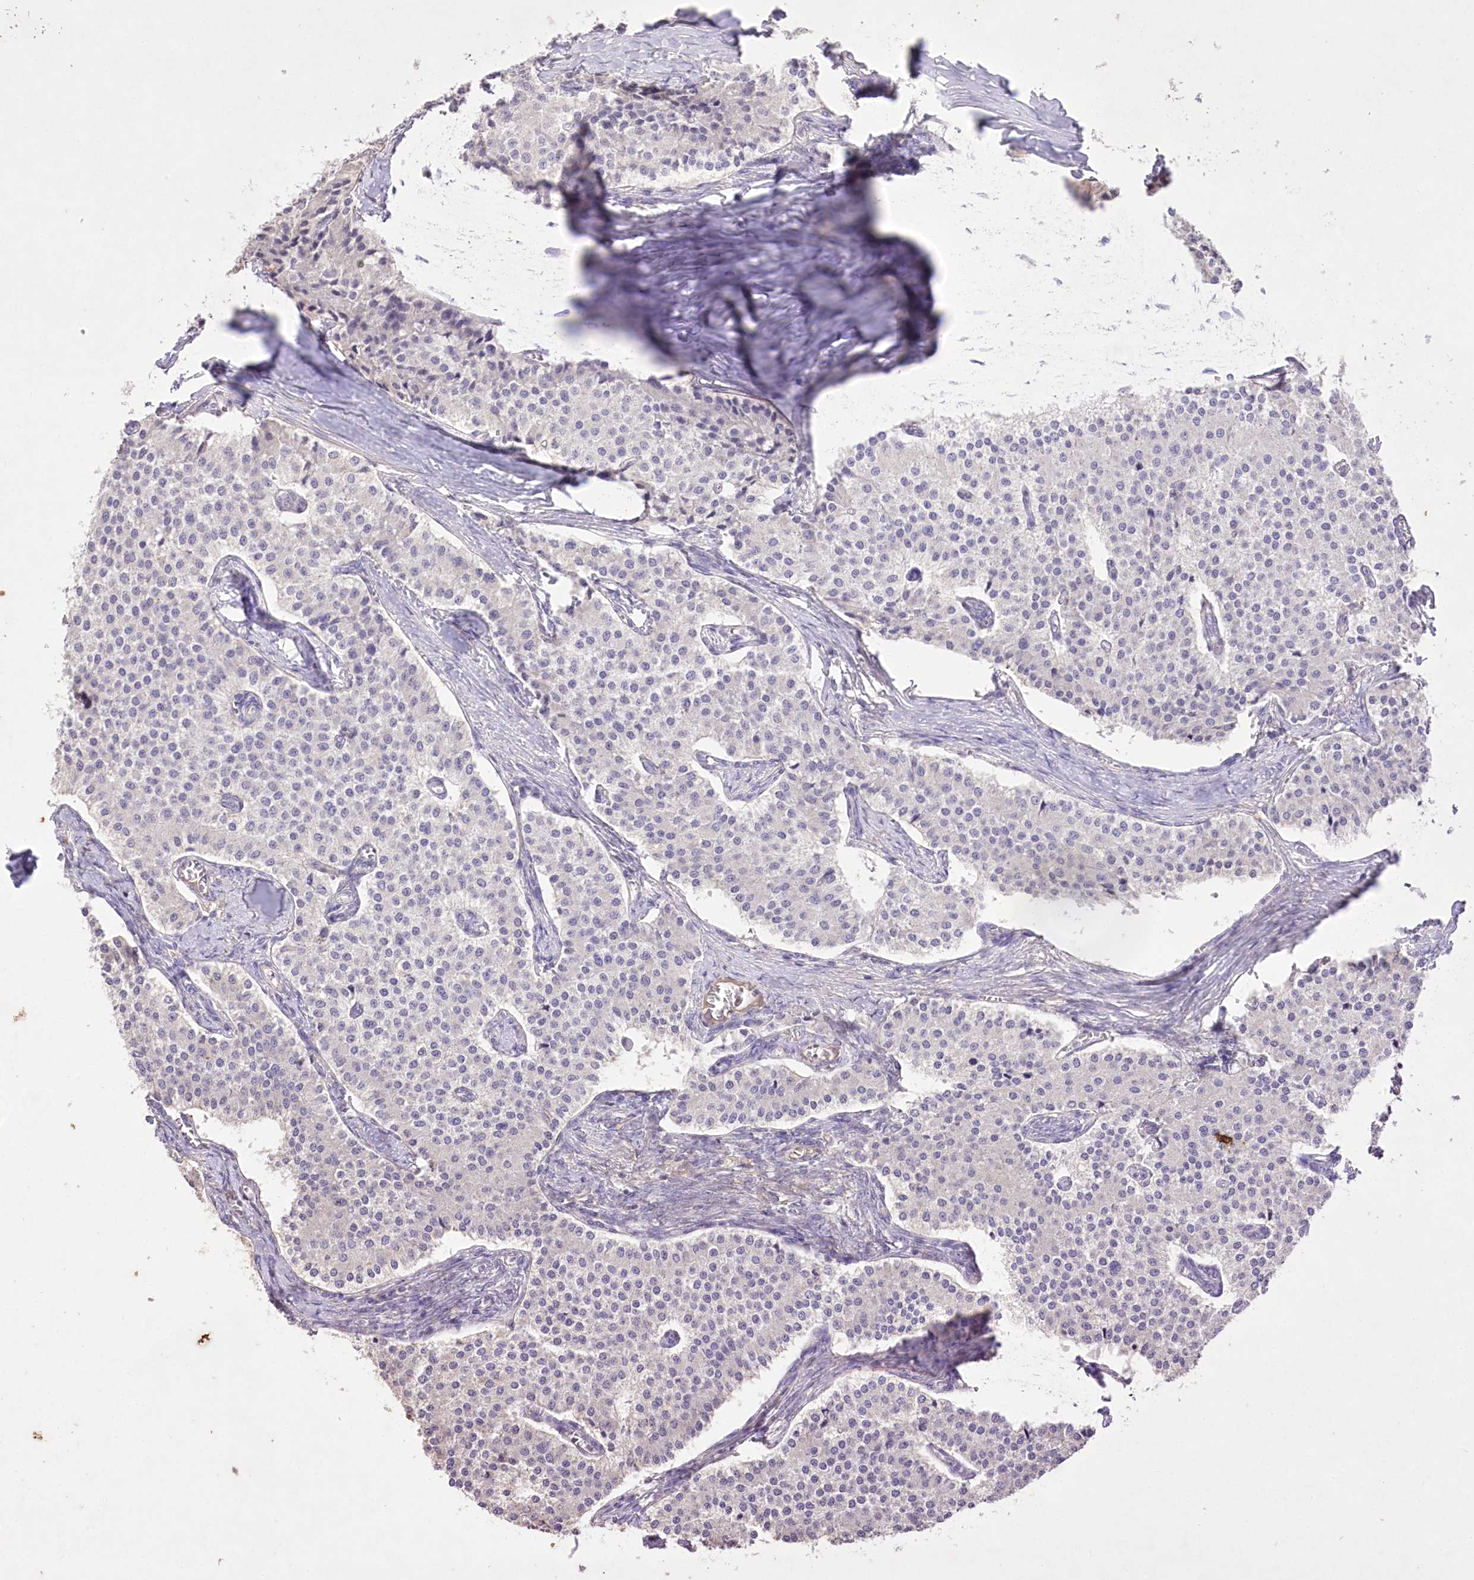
{"staining": {"intensity": "negative", "quantity": "none", "location": "none"}, "tissue": "carcinoid", "cell_type": "Tumor cells", "image_type": "cancer", "snomed": [{"axis": "morphology", "description": "Carcinoid, malignant, NOS"}, {"axis": "topography", "description": "Colon"}], "caption": "Immunohistochemistry (IHC) of carcinoid reveals no staining in tumor cells.", "gene": "ENPP1", "patient": {"sex": "female", "age": 52}}